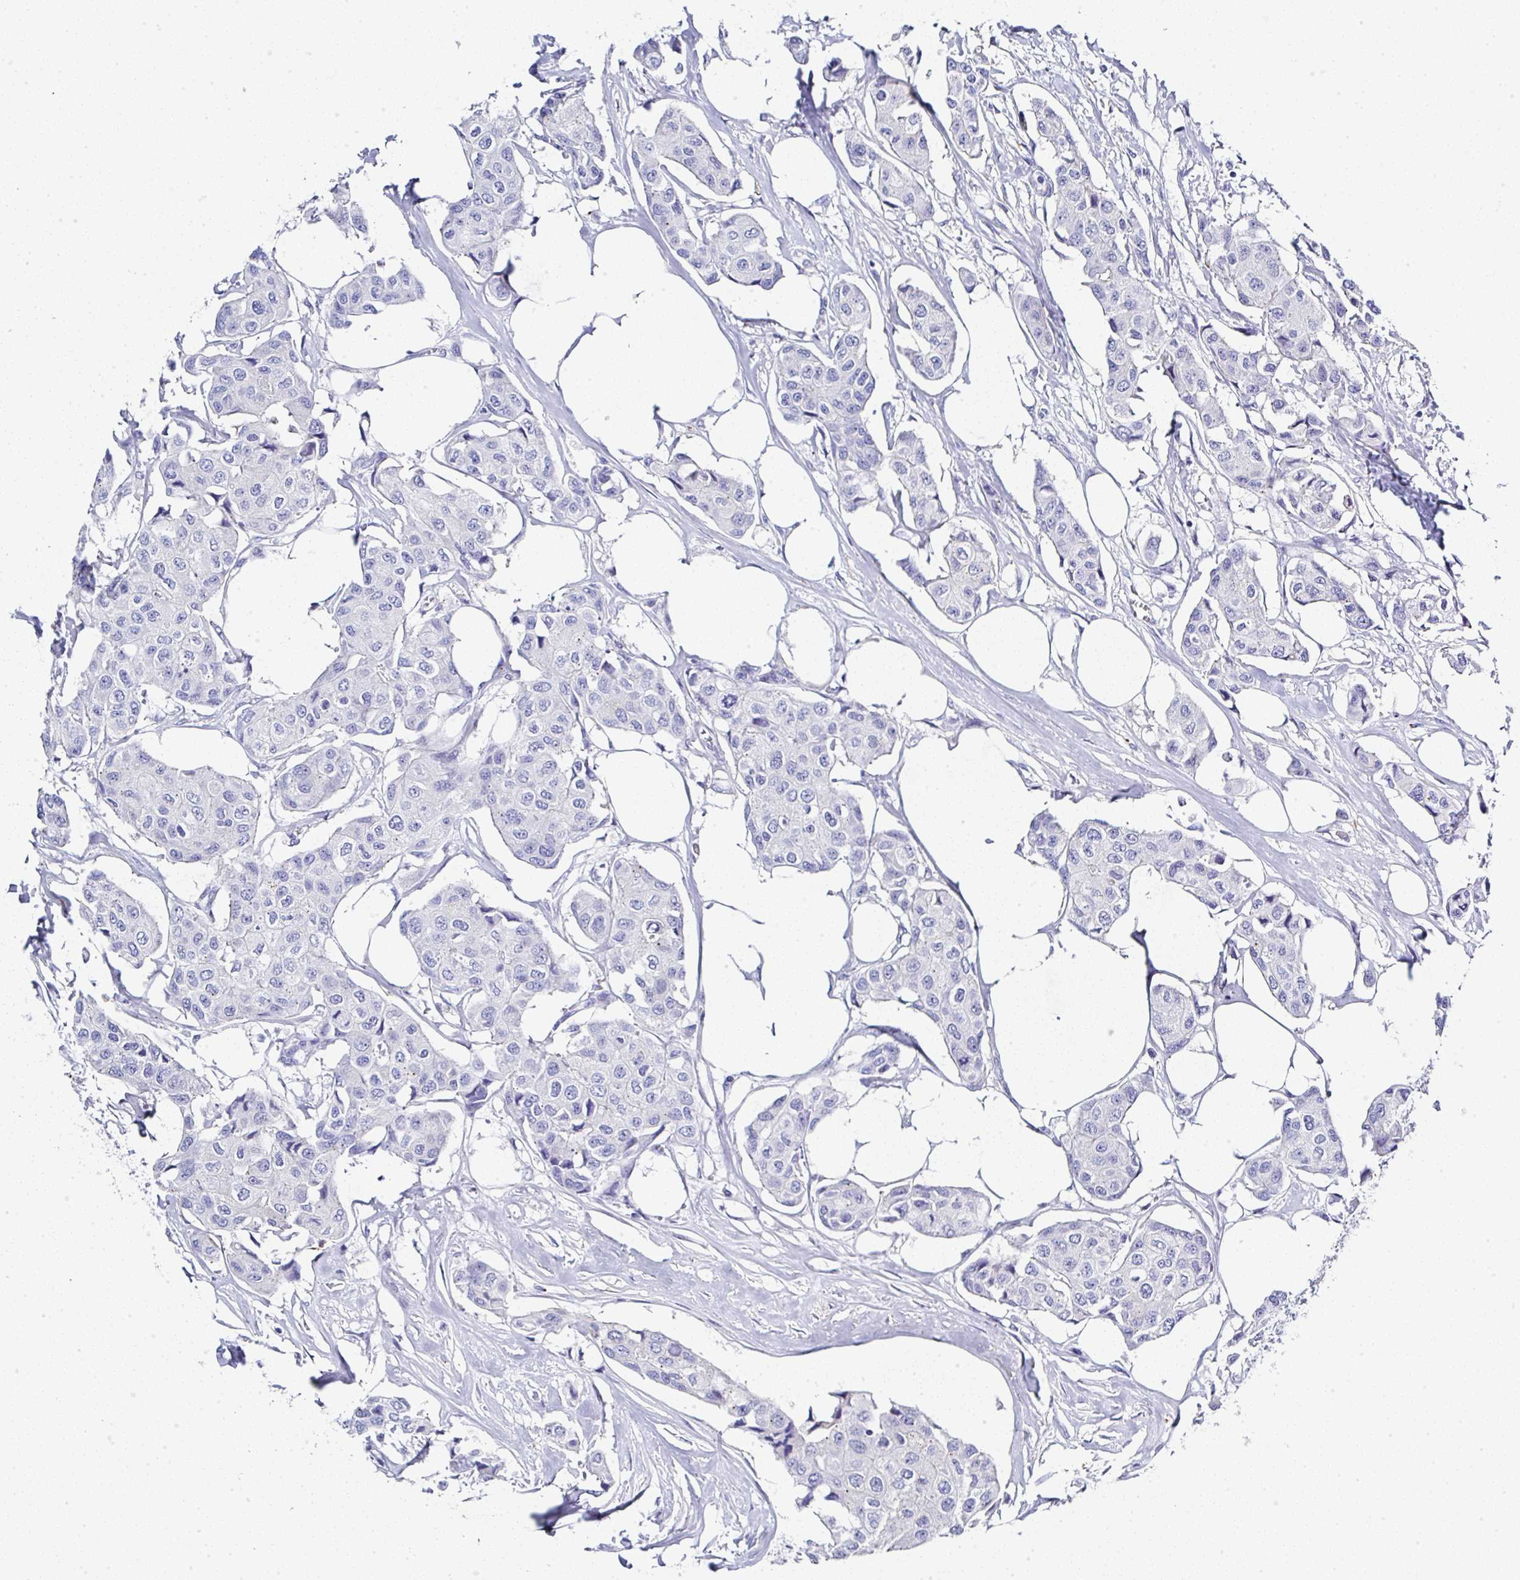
{"staining": {"intensity": "negative", "quantity": "none", "location": "none"}, "tissue": "breast cancer", "cell_type": "Tumor cells", "image_type": "cancer", "snomed": [{"axis": "morphology", "description": "Duct carcinoma"}, {"axis": "topography", "description": "Breast"}, {"axis": "topography", "description": "Lymph node"}], "caption": "Tumor cells show no significant protein positivity in breast cancer (invasive ductal carcinoma).", "gene": "PPFIA4", "patient": {"sex": "female", "age": 80}}